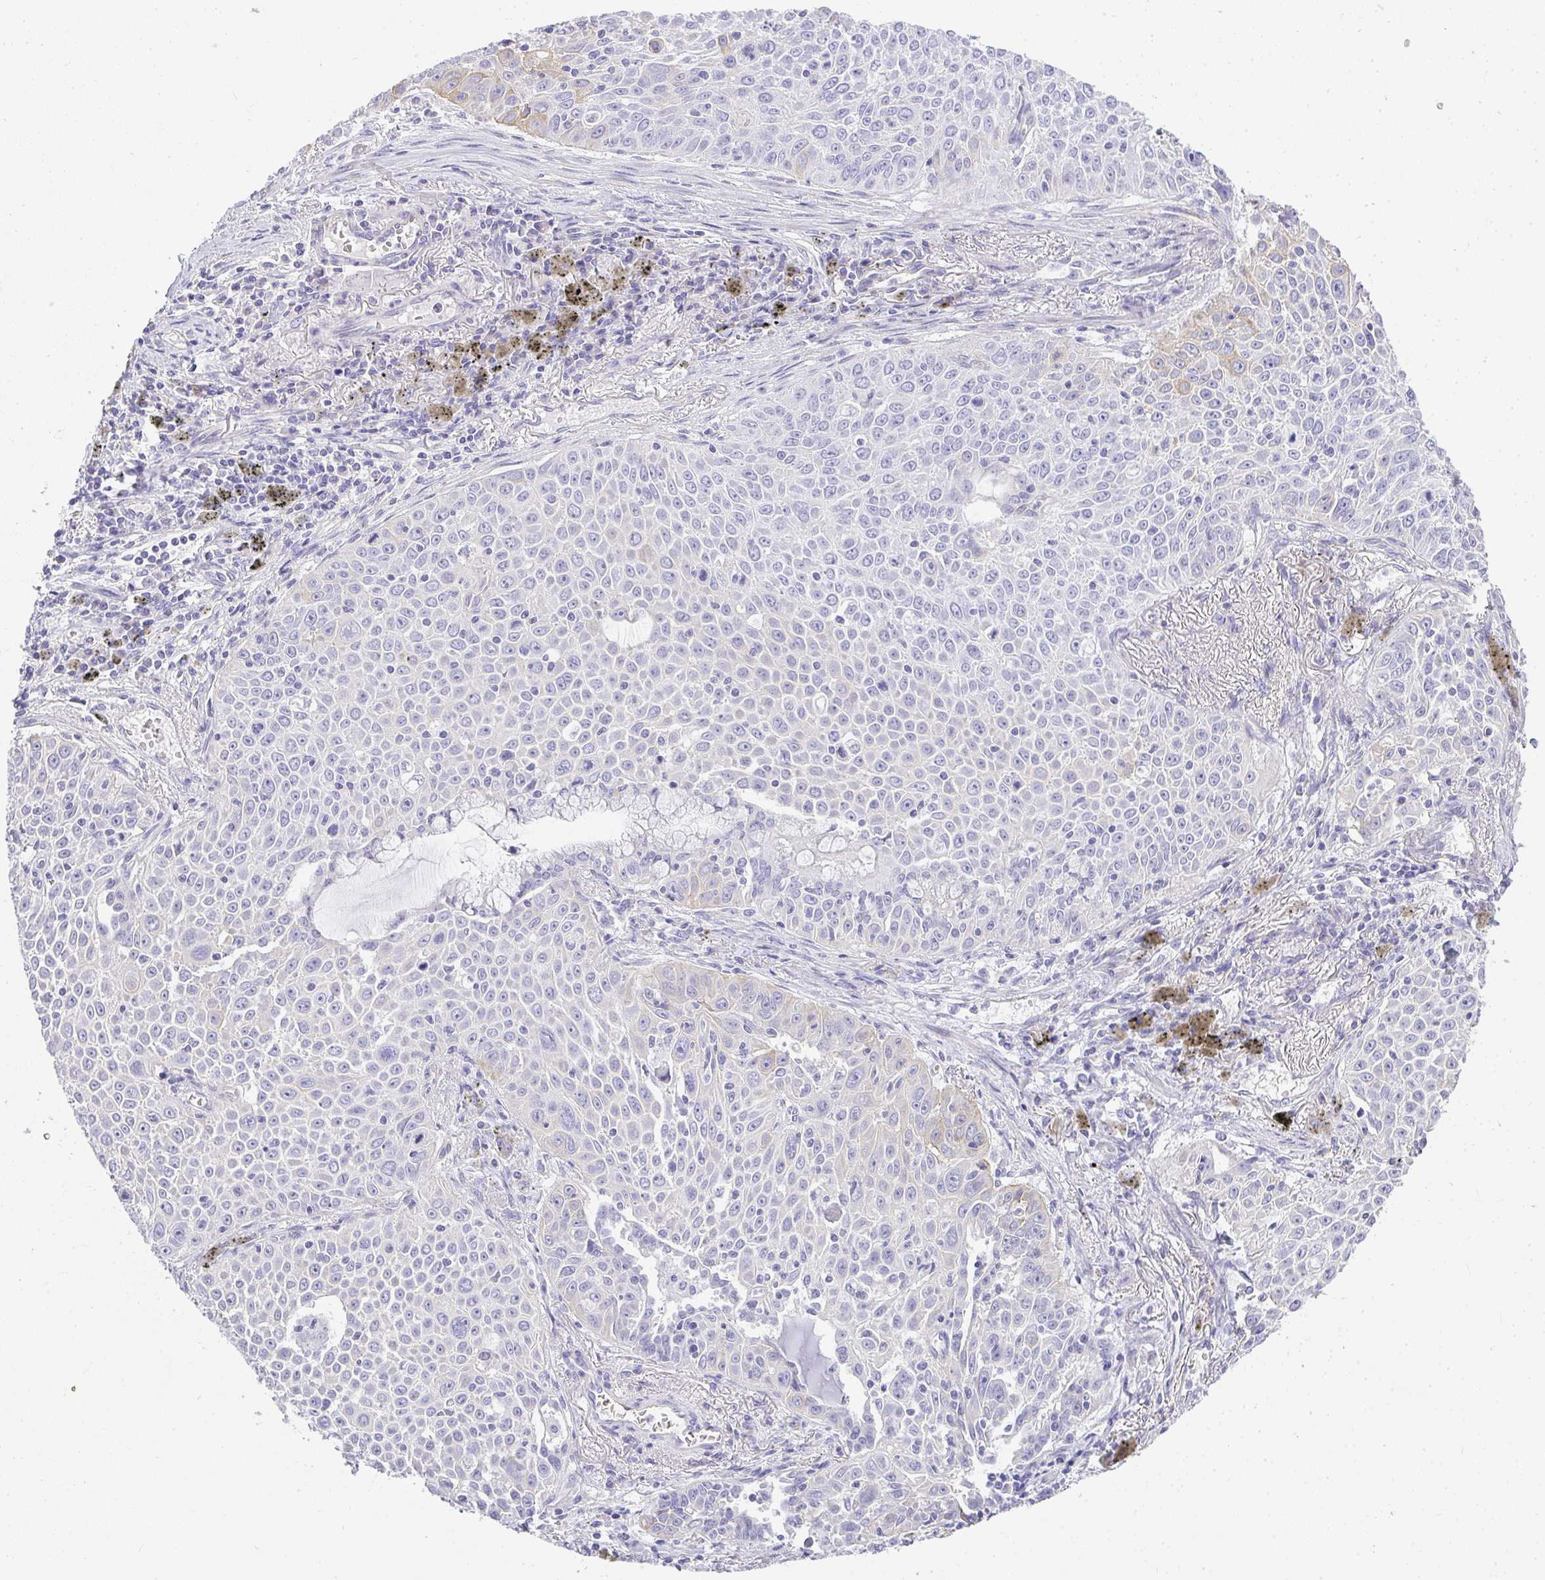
{"staining": {"intensity": "negative", "quantity": "none", "location": "none"}, "tissue": "lung cancer", "cell_type": "Tumor cells", "image_type": "cancer", "snomed": [{"axis": "morphology", "description": "Squamous cell carcinoma, NOS"}, {"axis": "morphology", "description": "Squamous cell carcinoma, metastatic, NOS"}, {"axis": "topography", "description": "Lymph node"}, {"axis": "topography", "description": "Lung"}], "caption": "This is an immunohistochemistry photomicrograph of lung cancer (metastatic squamous cell carcinoma). There is no staining in tumor cells.", "gene": "PLPPR3", "patient": {"sex": "female", "age": 62}}